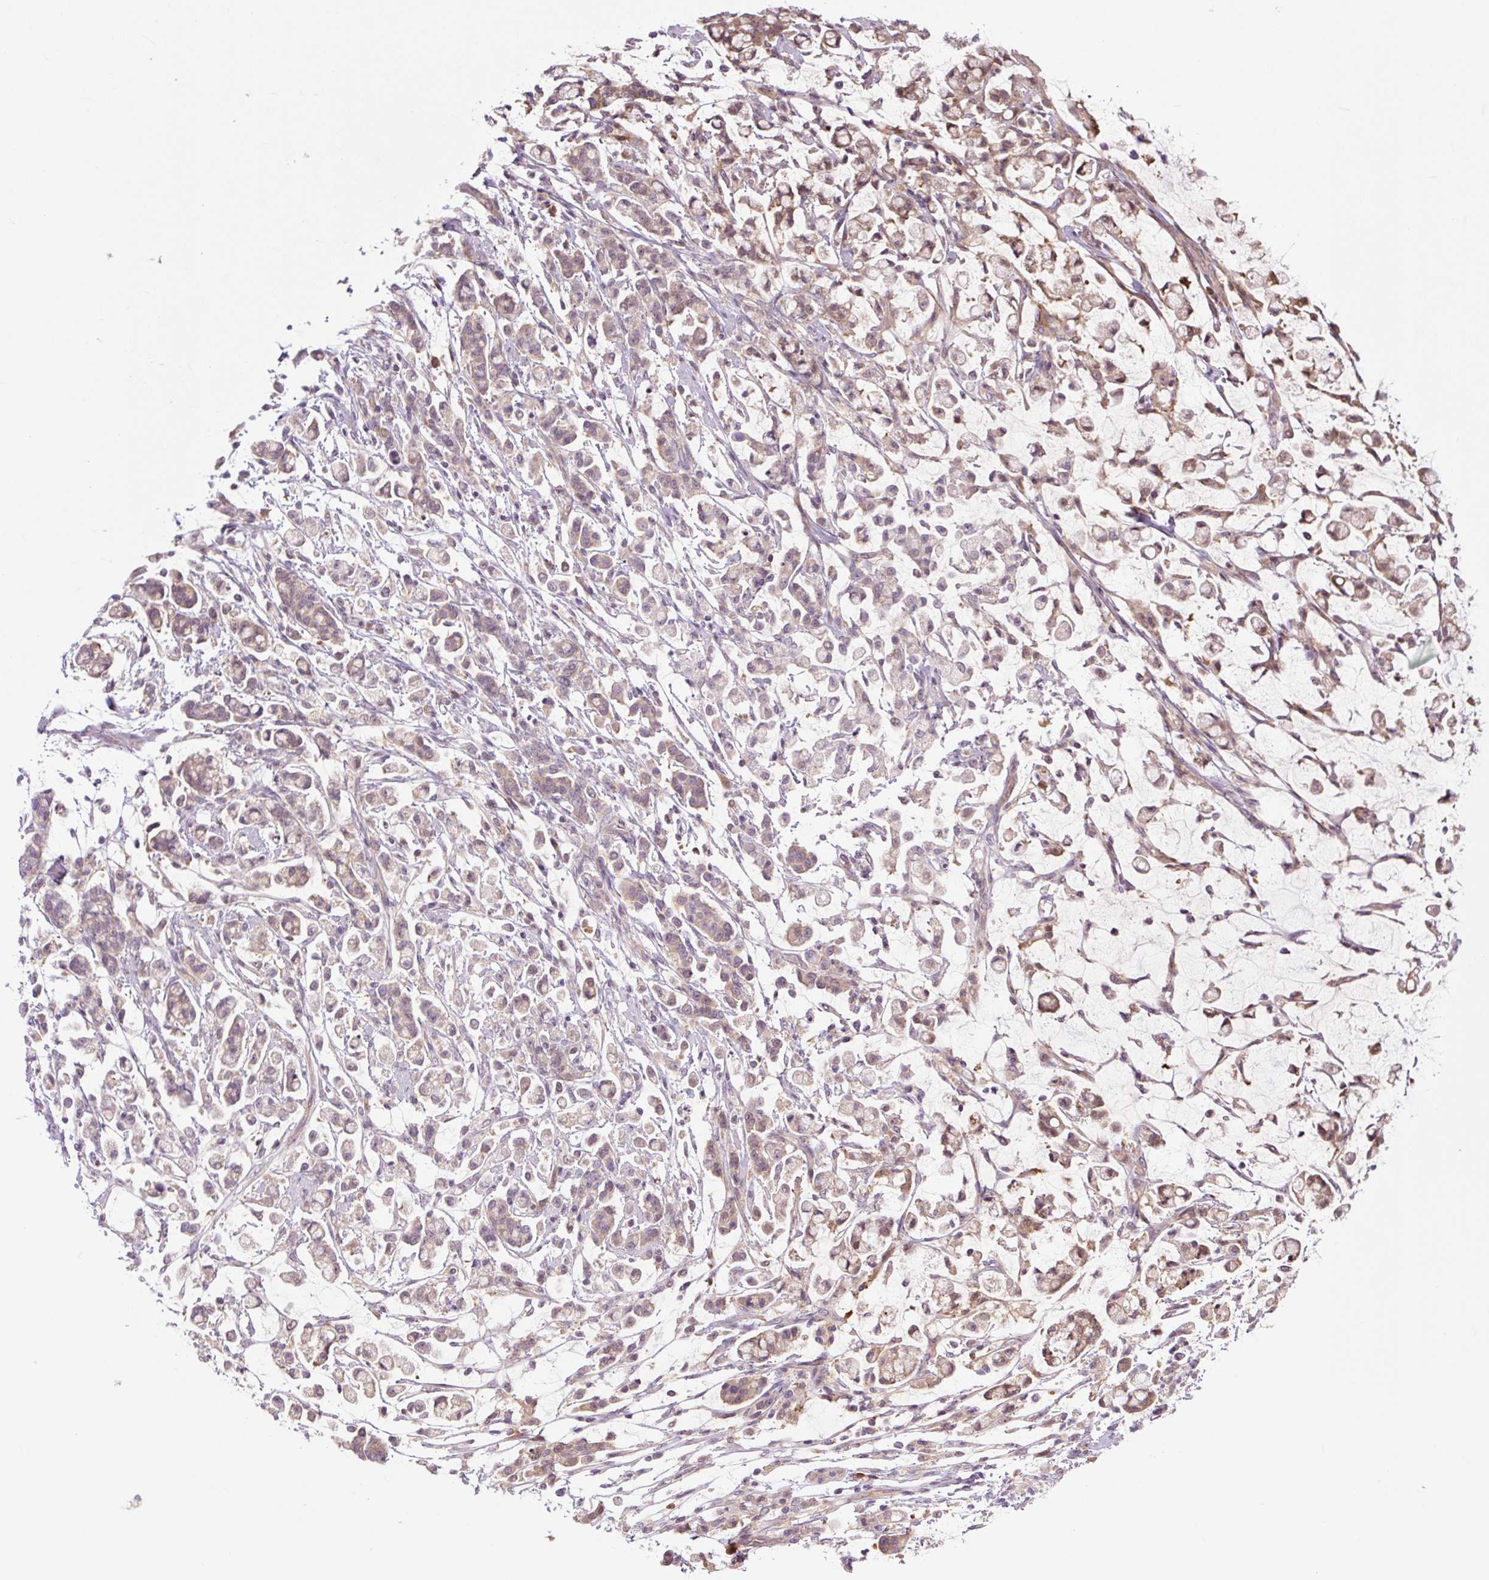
{"staining": {"intensity": "weak", "quantity": "25%-75%", "location": "cytoplasmic/membranous"}, "tissue": "stomach cancer", "cell_type": "Tumor cells", "image_type": "cancer", "snomed": [{"axis": "morphology", "description": "Adenocarcinoma, NOS"}, {"axis": "topography", "description": "Stomach"}], "caption": "A histopathology image of stomach adenocarcinoma stained for a protein demonstrates weak cytoplasmic/membranous brown staining in tumor cells.", "gene": "TPT1", "patient": {"sex": "female", "age": 60}}